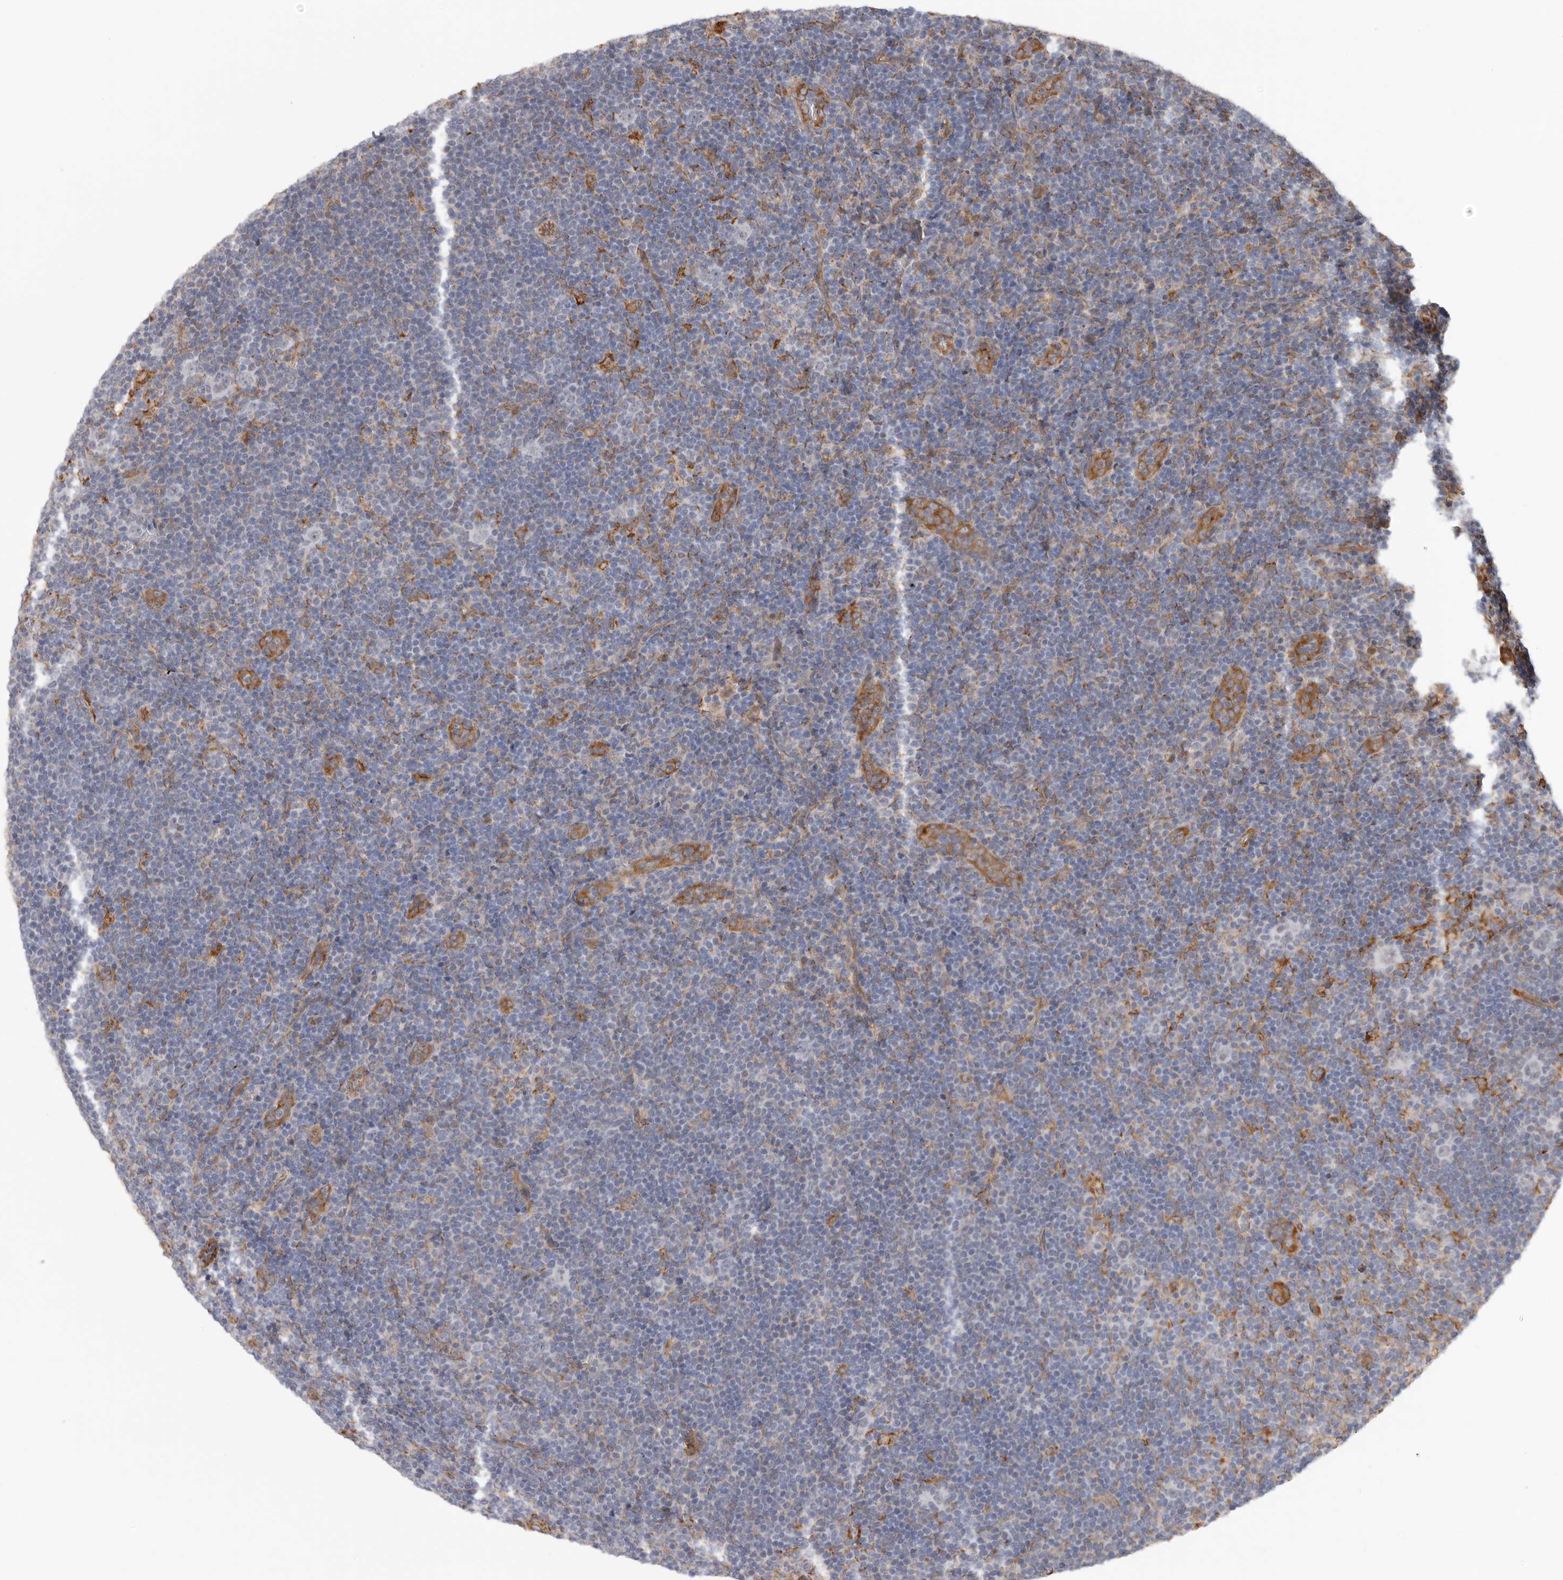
{"staining": {"intensity": "negative", "quantity": "none", "location": "none"}, "tissue": "lymphoma", "cell_type": "Tumor cells", "image_type": "cancer", "snomed": [{"axis": "morphology", "description": "Hodgkin's disease, NOS"}, {"axis": "topography", "description": "Lymph node"}], "caption": "Histopathology image shows no significant protein expression in tumor cells of lymphoma.", "gene": "CDC42BPB", "patient": {"sex": "female", "age": 57}}